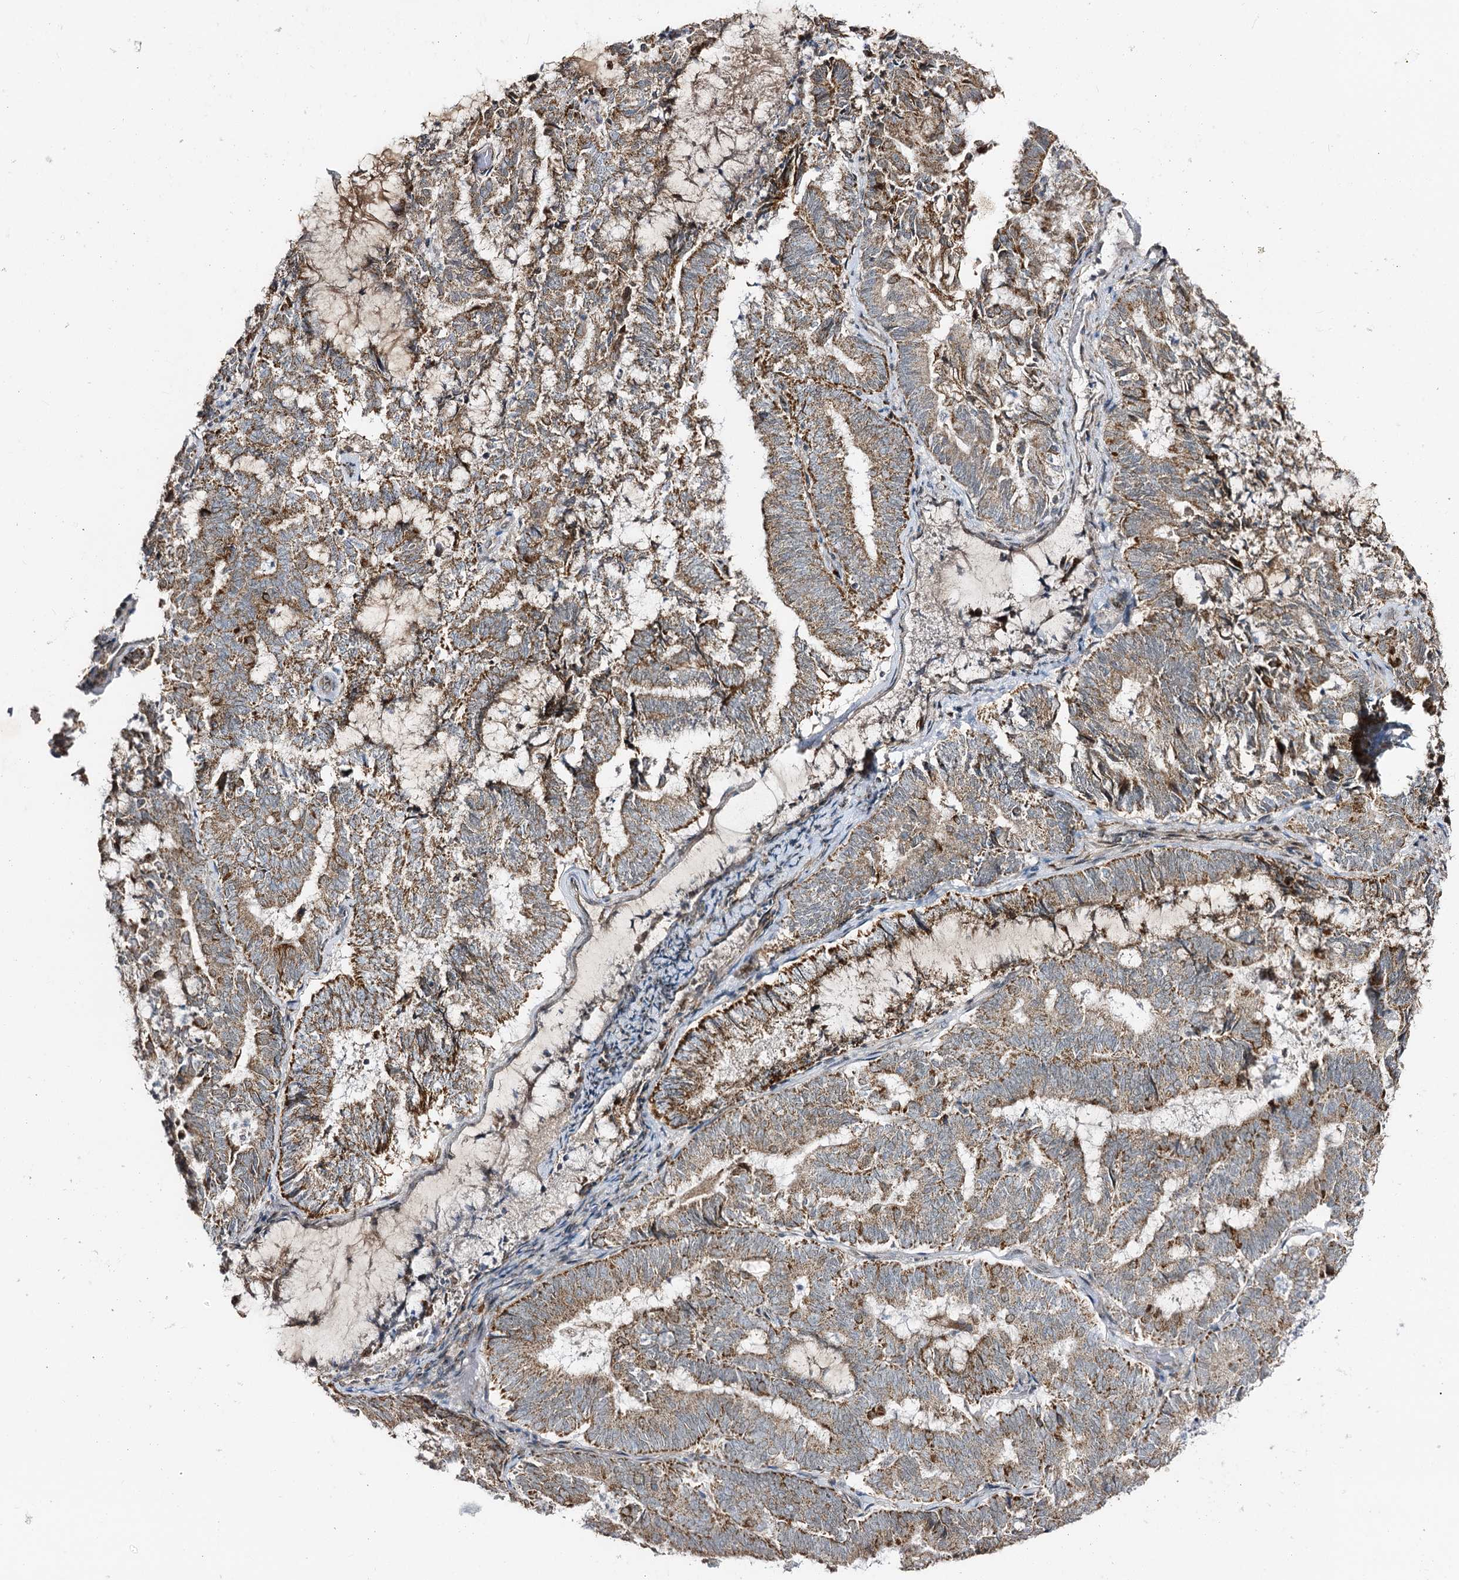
{"staining": {"intensity": "moderate", "quantity": ">75%", "location": "cytoplasmic/membranous"}, "tissue": "endometrial cancer", "cell_type": "Tumor cells", "image_type": "cancer", "snomed": [{"axis": "morphology", "description": "Adenocarcinoma, NOS"}, {"axis": "topography", "description": "Endometrium"}], "caption": "A brown stain labels moderate cytoplasmic/membranous positivity of a protein in human adenocarcinoma (endometrial) tumor cells. The protein of interest is stained brown, and the nuclei are stained in blue (DAB IHC with brightfield microscopy, high magnification).", "gene": "CBR4", "patient": {"sex": "female", "age": 80}}